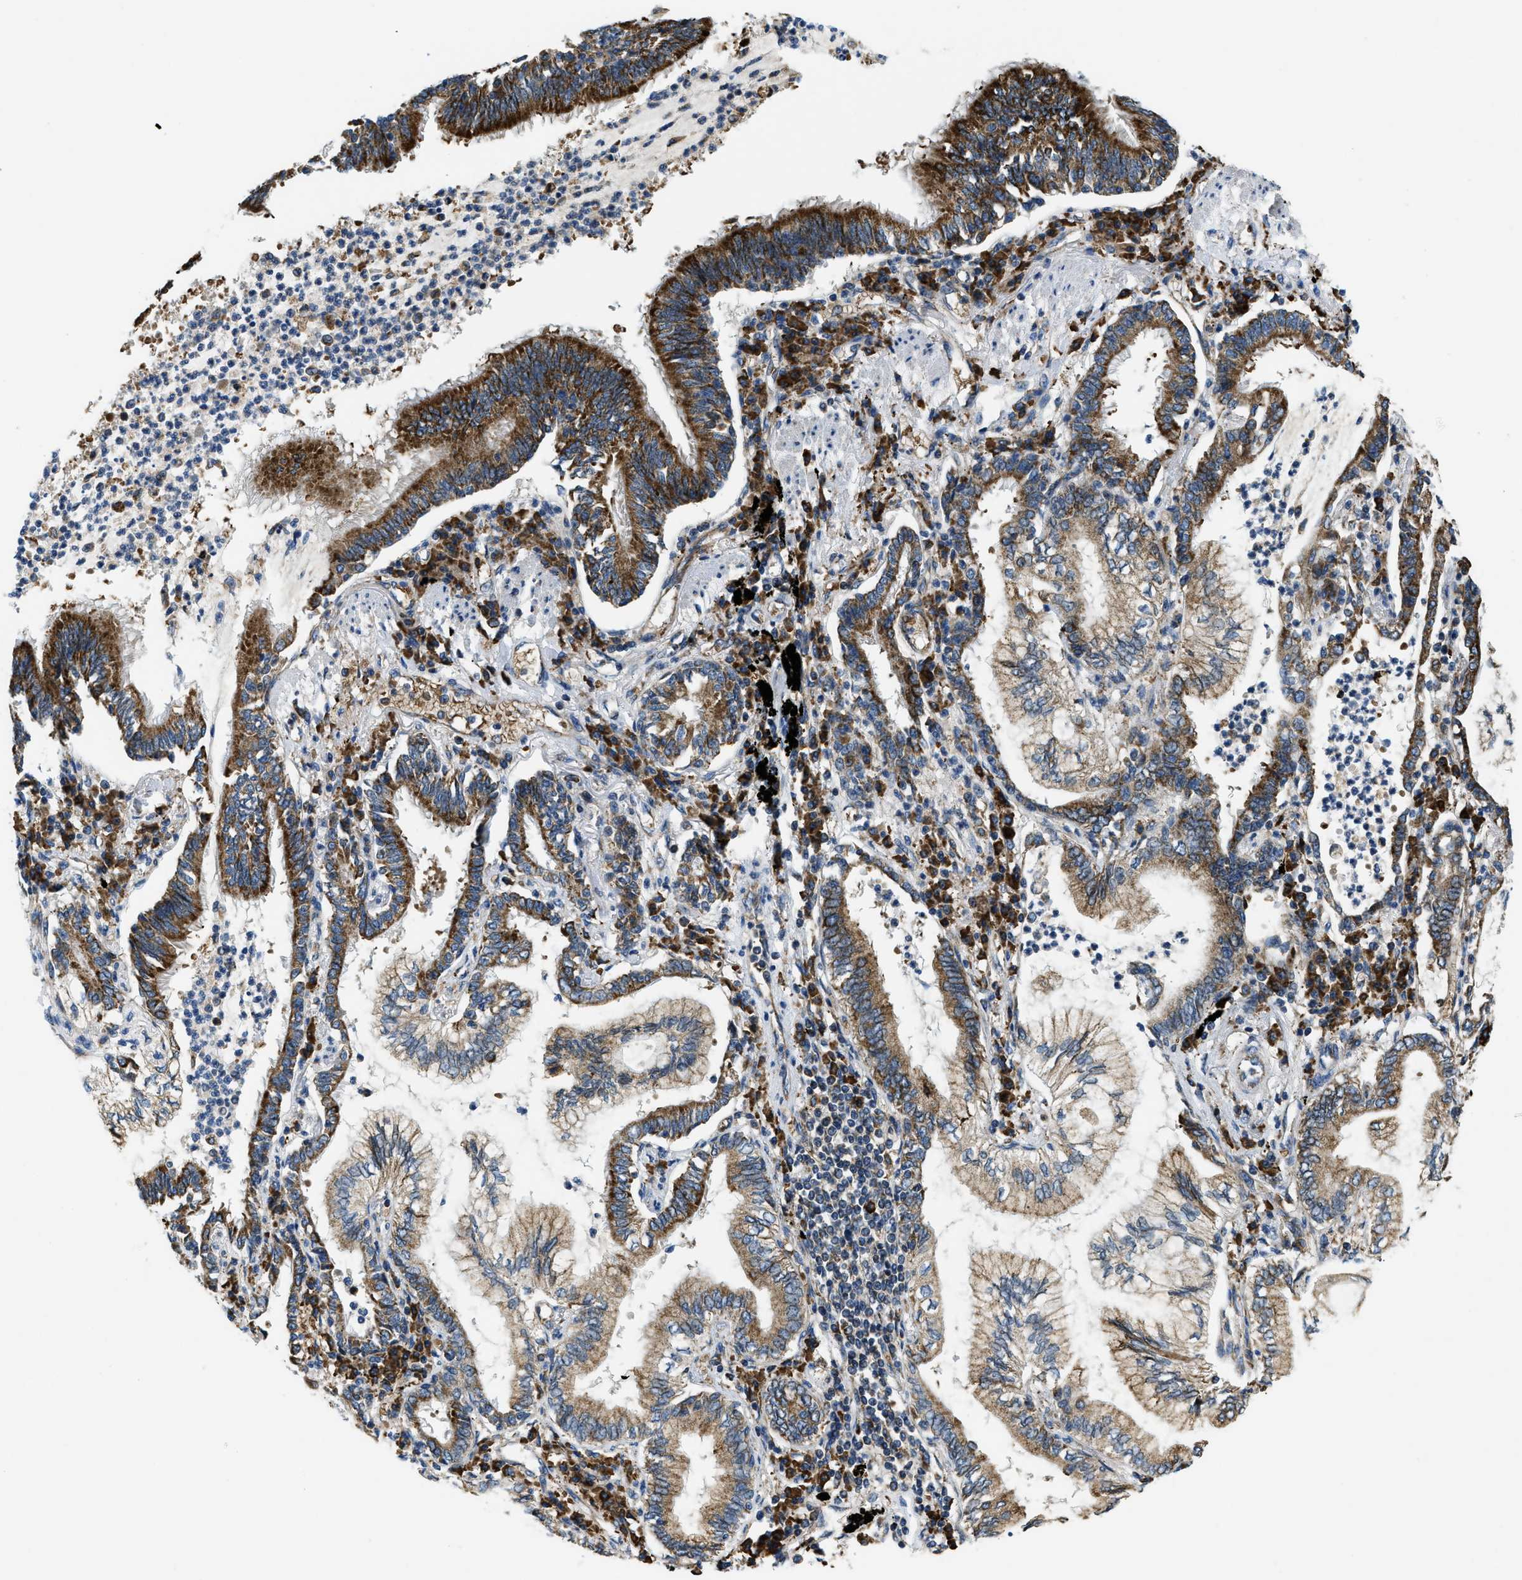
{"staining": {"intensity": "moderate", "quantity": "25%-75%", "location": "cytoplasmic/membranous"}, "tissue": "lung cancer", "cell_type": "Tumor cells", "image_type": "cancer", "snomed": [{"axis": "morphology", "description": "Normal tissue, NOS"}, {"axis": "morphology", "description": "Adenocarcinoma, NOS"}, {"axis": "topography", "description": "Bronchus"}, {"axis": "topography", "description": "Lung"}], "caption": "Protein expression analysis of human adenocarcinoma (lung) reveals moderate cytoplasmic/membranous staining in about 25%-75% of tumor cells. (IHC, brightfield microscopy, high magnification).", "gene": "CSPG4", "patient": {"sex": "female", "age": 70}}